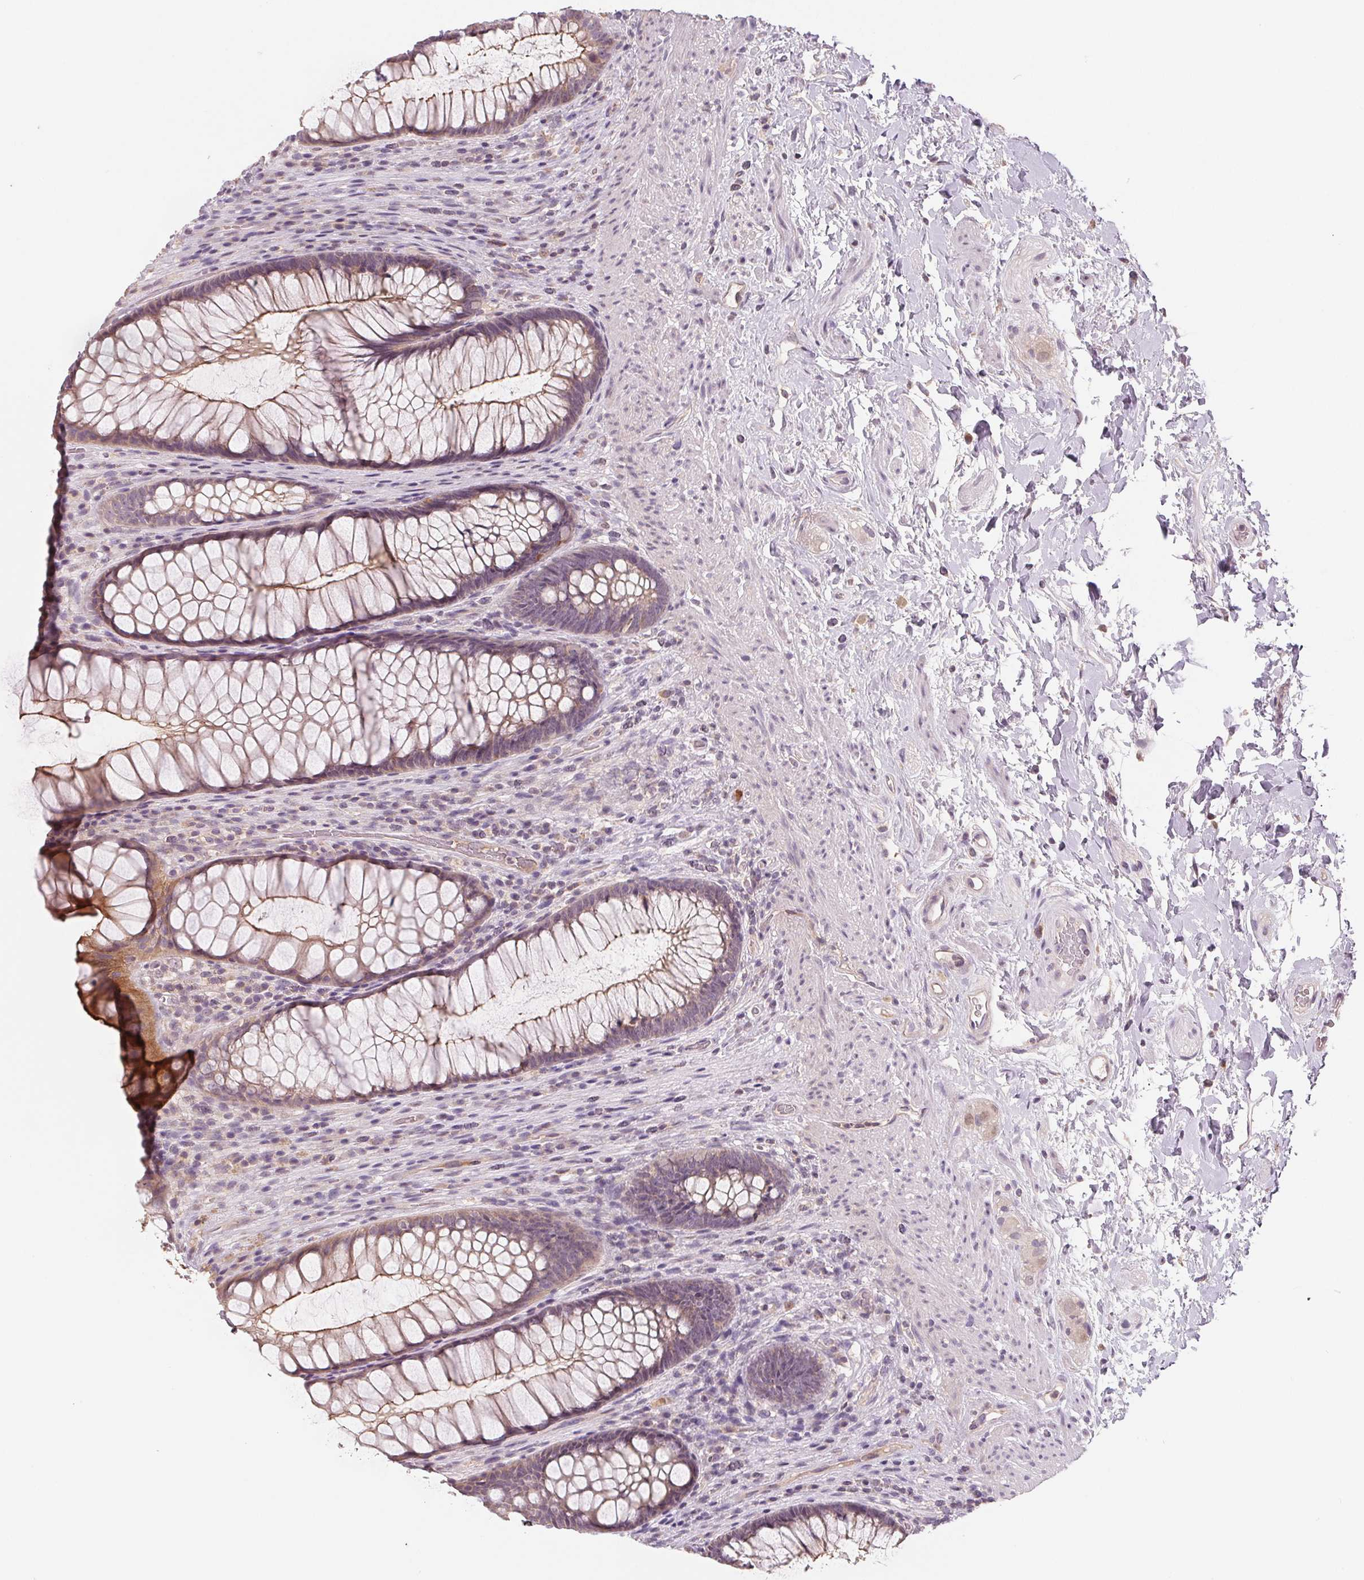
{"staining": {"intensity": "moderate", "quantity": "25%-75%", "location": "cytoplasmic/membranous"}, "tissue": "rectum", "cell_type": "Glandular cells", "image_type": "normal", "snomed": [{"axis": "morphology", "description": "Normal tissue, NOS"}, {"axis": "topography", "description": "Smooth muscle"}, {"axis": "topography", "description": "Rectum"}], "caption": "Immunohistochemical staining of normal rectum displays 25%-75% levels of moderate cytoplasmic/membranous protein positivity in approximately 25%-75% of glandular cells.", "gene": "AQP8", "patient": {"sex": "male", "age": 53}}